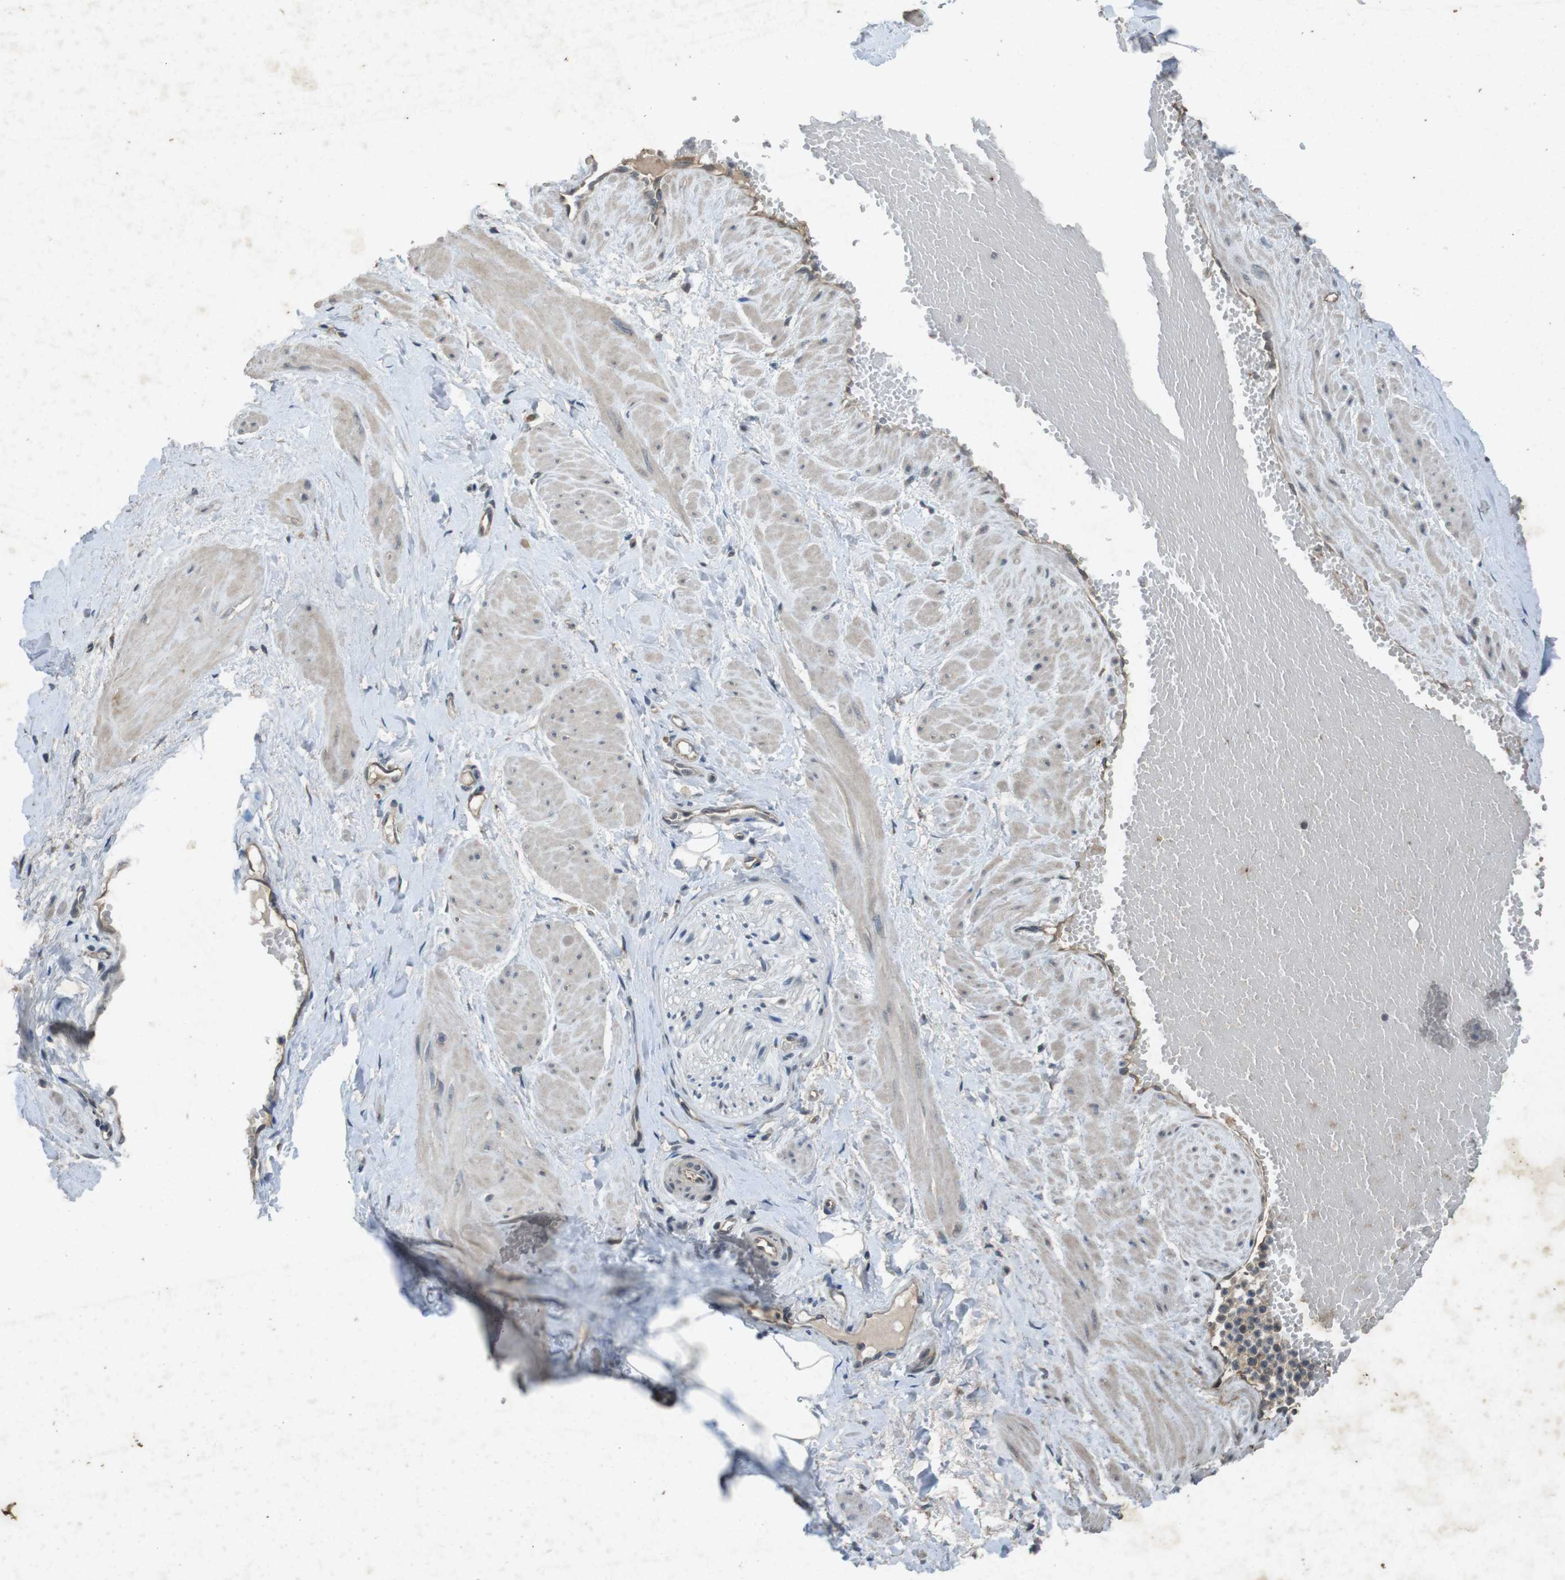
{"staining": {"intensity": "weak", "quantity": "25%-75%", "location": "cytoplasmic/membranous"}, "tissue": "adipose tissue", "cell_type": "Adipocytes", "image_type": "normal", "snomed": [{"axis": "morphology", "description": "Normal tissue, NOS"}, {"axis": "topography", "description": "Soft tissue"}, {"axis": "topography", "description": "Vascular tissue"}], "caption": "Adipose tissue stained with immunohistochemistry (IHC) shows weak cytoplasmic/membranous expression in approximately 25%-75% of adipocytes.", "gene": "FLCN", "patient": {"sex": "female", "age": 35}}